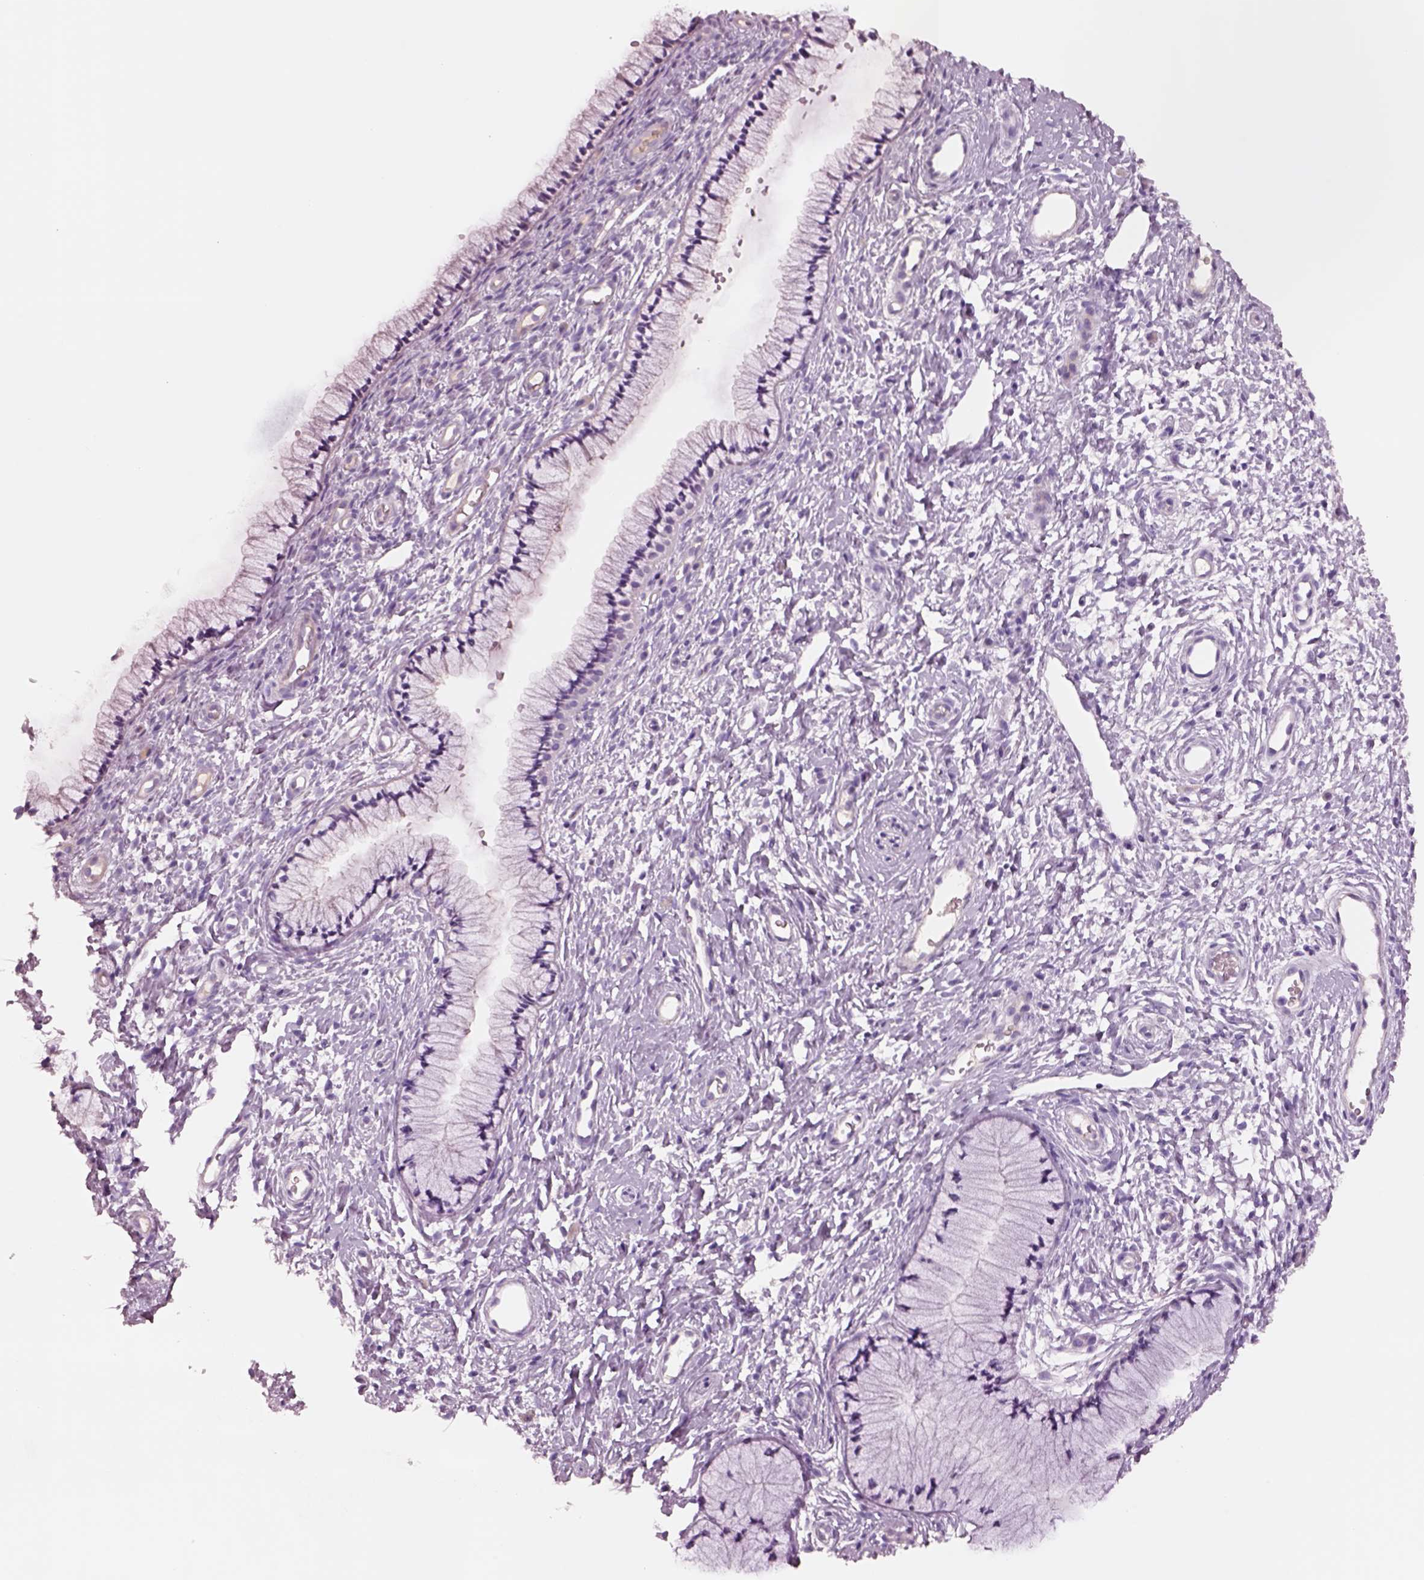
{"staining": {"intensity": "negative", "quantity": "none", "location": "none"}, "tissue": "cervix", "cell_type": "Glandular cells", "image_type": "normal", "snomed": [{"axis": "morphology", "description": "Normal tissue, NOS"}, {"axis": "topography", "description": "Cervix"}], "caption": "The photomicrograph demonstrates no significant staining in glandular cells of cervix.", "gene": "IGLL1", "patient": {"sex": "female", "age": 36}}